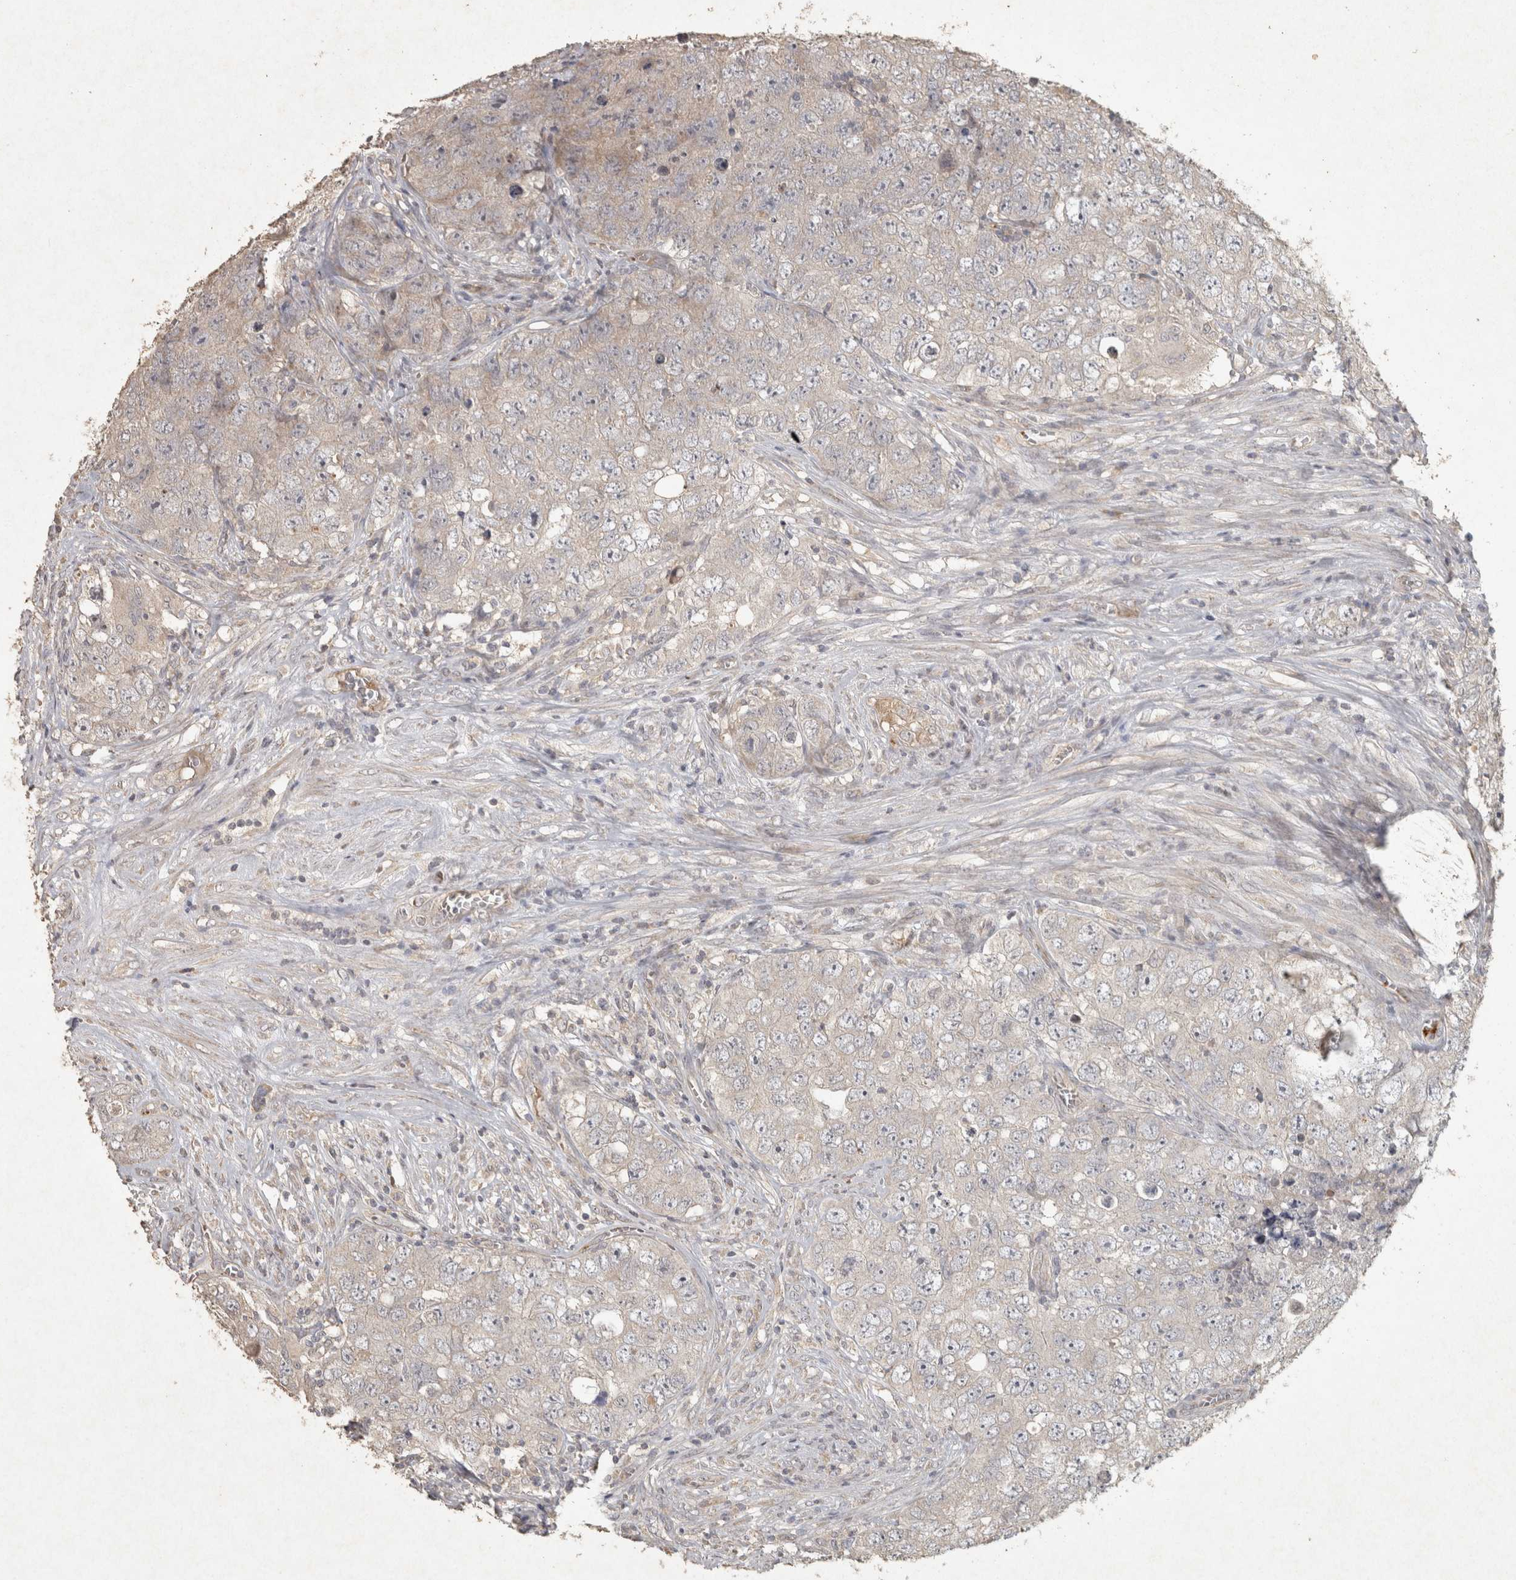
{"staining": {"intensity": "negative", "quantity": "none", "location": "none"}, "tissue": "testis cancer", "cell_type": "Tumor cells", "image_type": "cancer", "snomed": [{"axis": "morphology", "description": "Seminoma, NOS"}, {"axis": "morphology", "description": "Carcinoma, Embryonal, NOS"}, {"axis": "topography", "description": "Testis"}], "caption": "This is a photomicrograph of IHC staining of testis seminoma, which shows no staining in tumor cells.", "gene": "OSTN", "patient": {"sex": "male", "age": 43}}